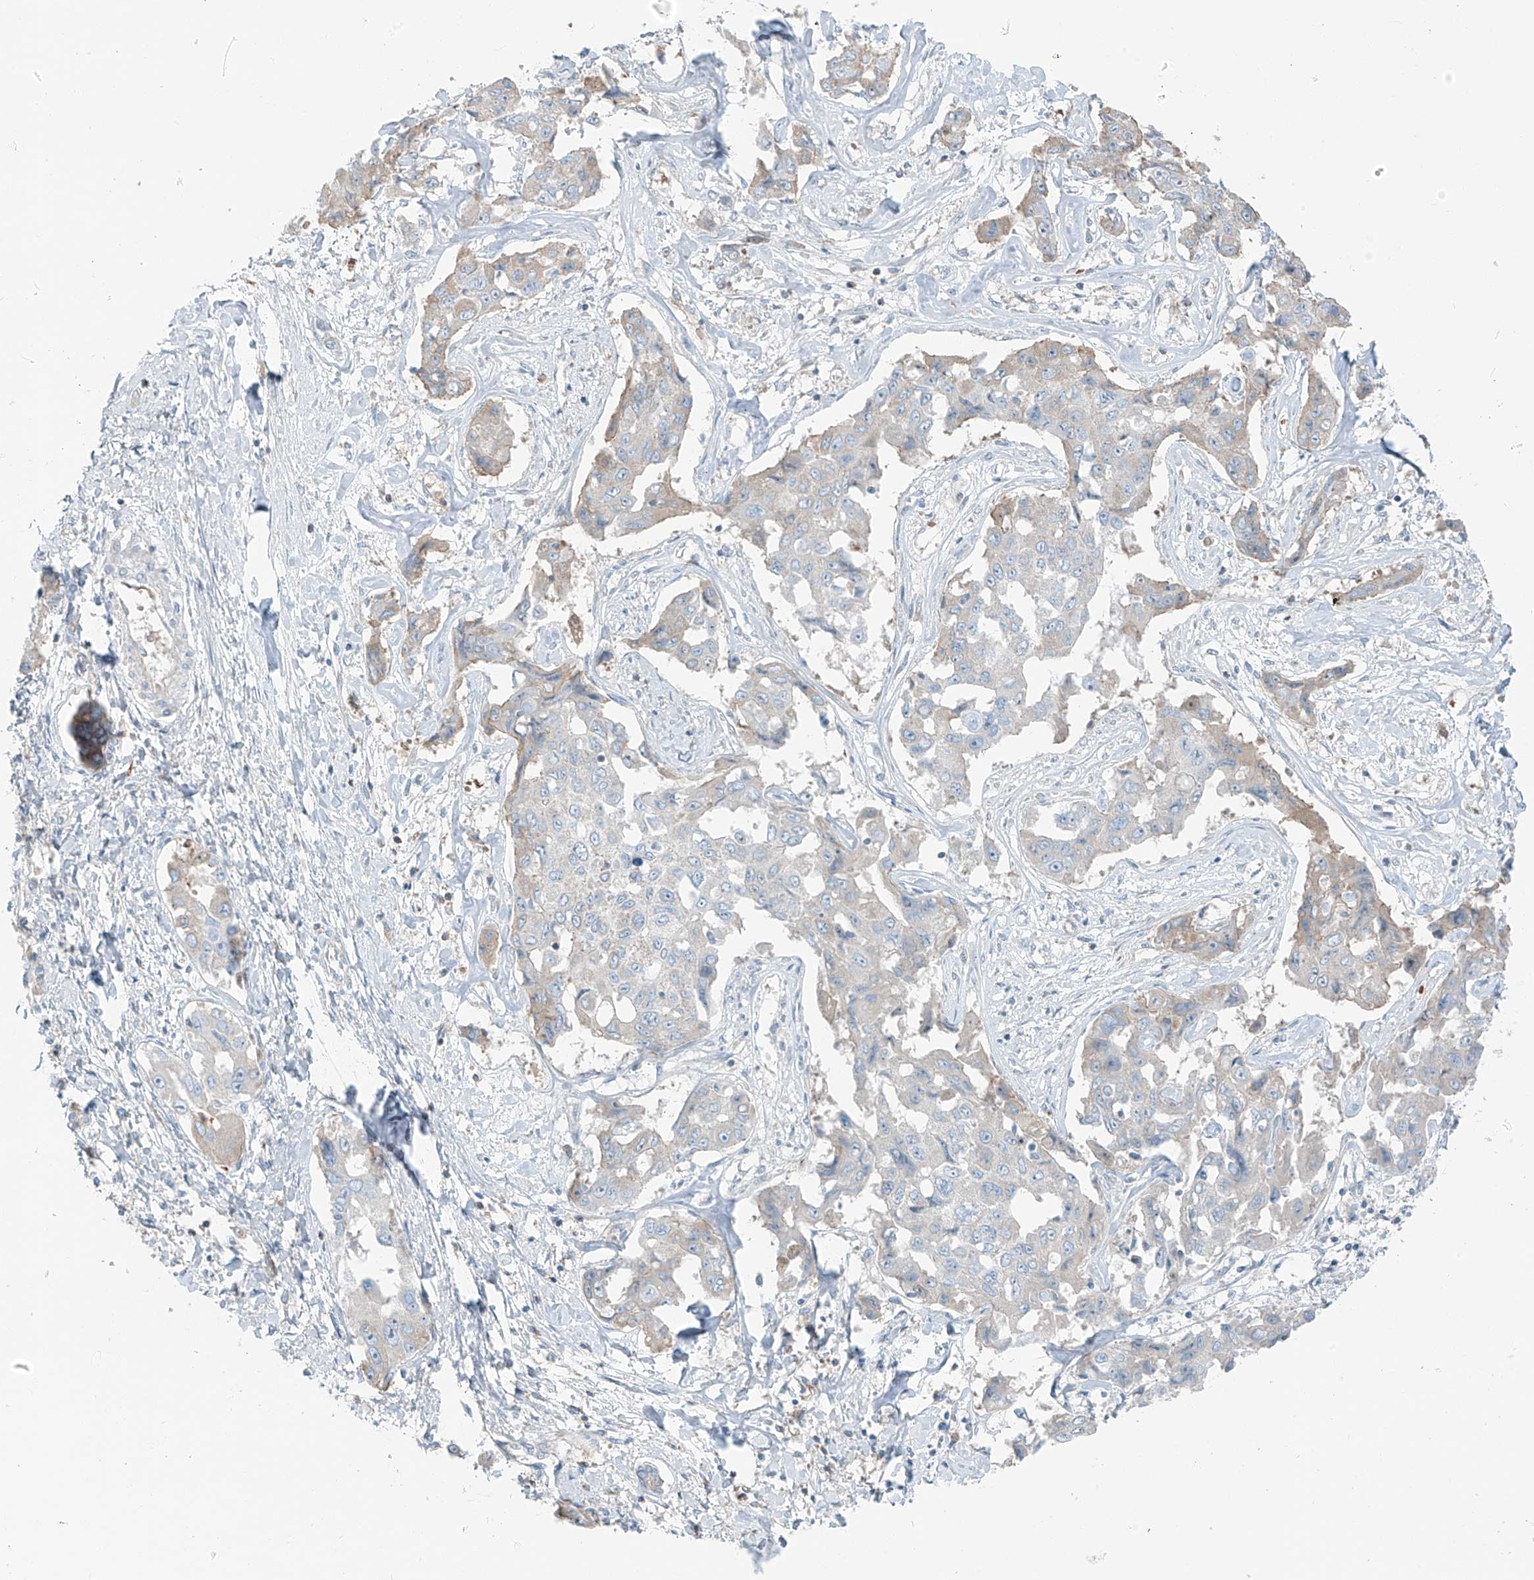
{"staining": {"intensity": "weak", "quantity": "<25%", "location": "cytoplasmic/membranous"}, "tissue": "liver cancer", "cell_type": "Tumor cells", "image_type": "cancer", "snomed": [{"axis": "morphology", "description": "Cholangiocarcinoma"}, {"axis": "topography", "description": "Liver"}], "caption": "High power microscopy photomicrograph of an immunohistochemistry (IHC) histopathology image of liver cancer, revealing no significant expression in tumor cells. (DAB IHC with hematoxylin counter stain).", "gene": "FAM131C", "patient": {"sex": "male", "age": 59}}